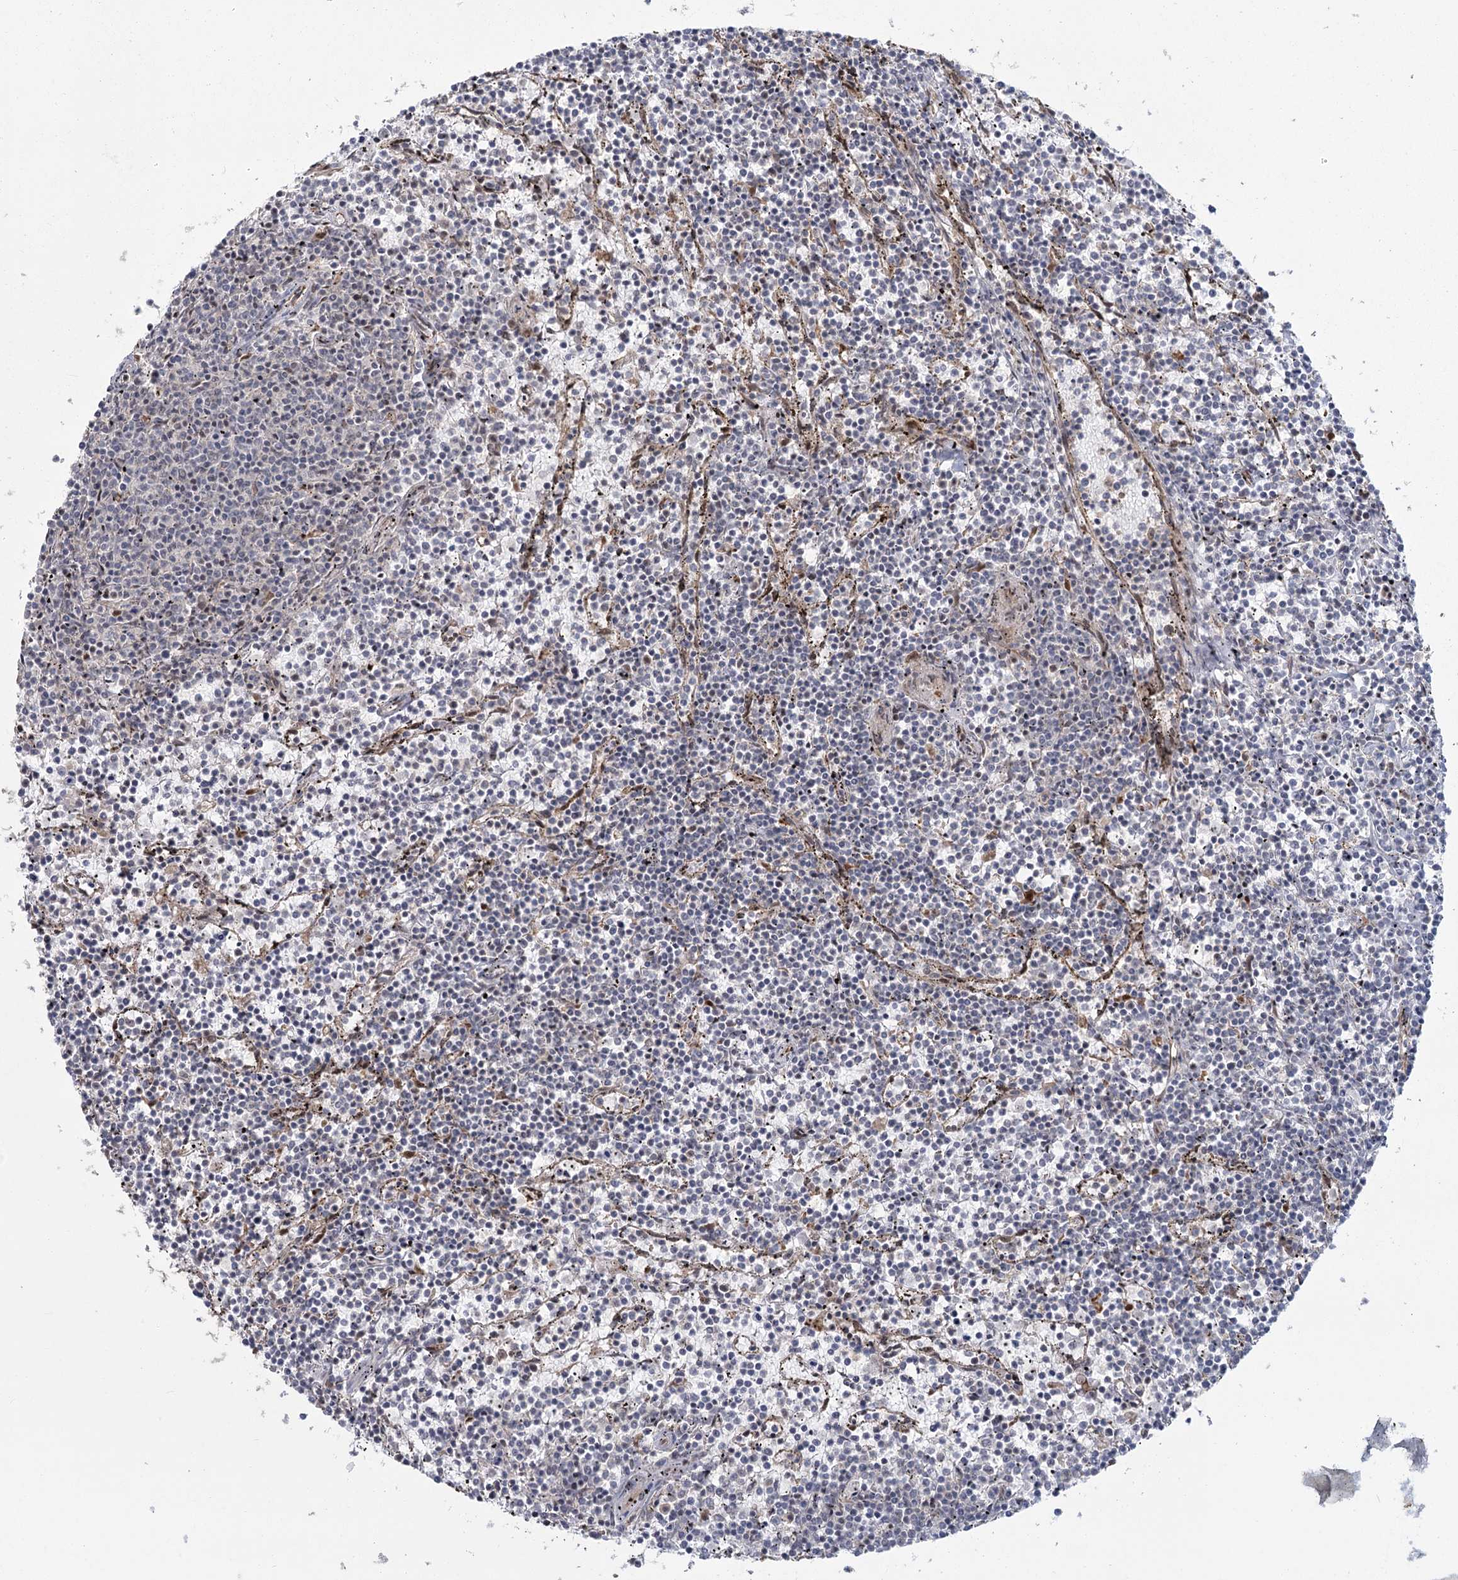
{"staining": {"intensity": "negative", "quantity": "none", "location": "none"}, "tissue": "lymphoma", "cell_type": "Tumor cells", "image_type": "cancer", "snomed": [{"axis": "morphology", "description": "Malignant lymphoma, non-Hodgkin's type, Low grade"}, {"axis": "topography", "description": "Spleen"}], "caption": "High magnification brightfield microscopy of lymphoma stained with DAB (brown) and counterstained with hematoxylin (blue): tumor cells show no significant expression.", "gene": "AP2M1", "patient": {"sex": "female", "age": 50}}